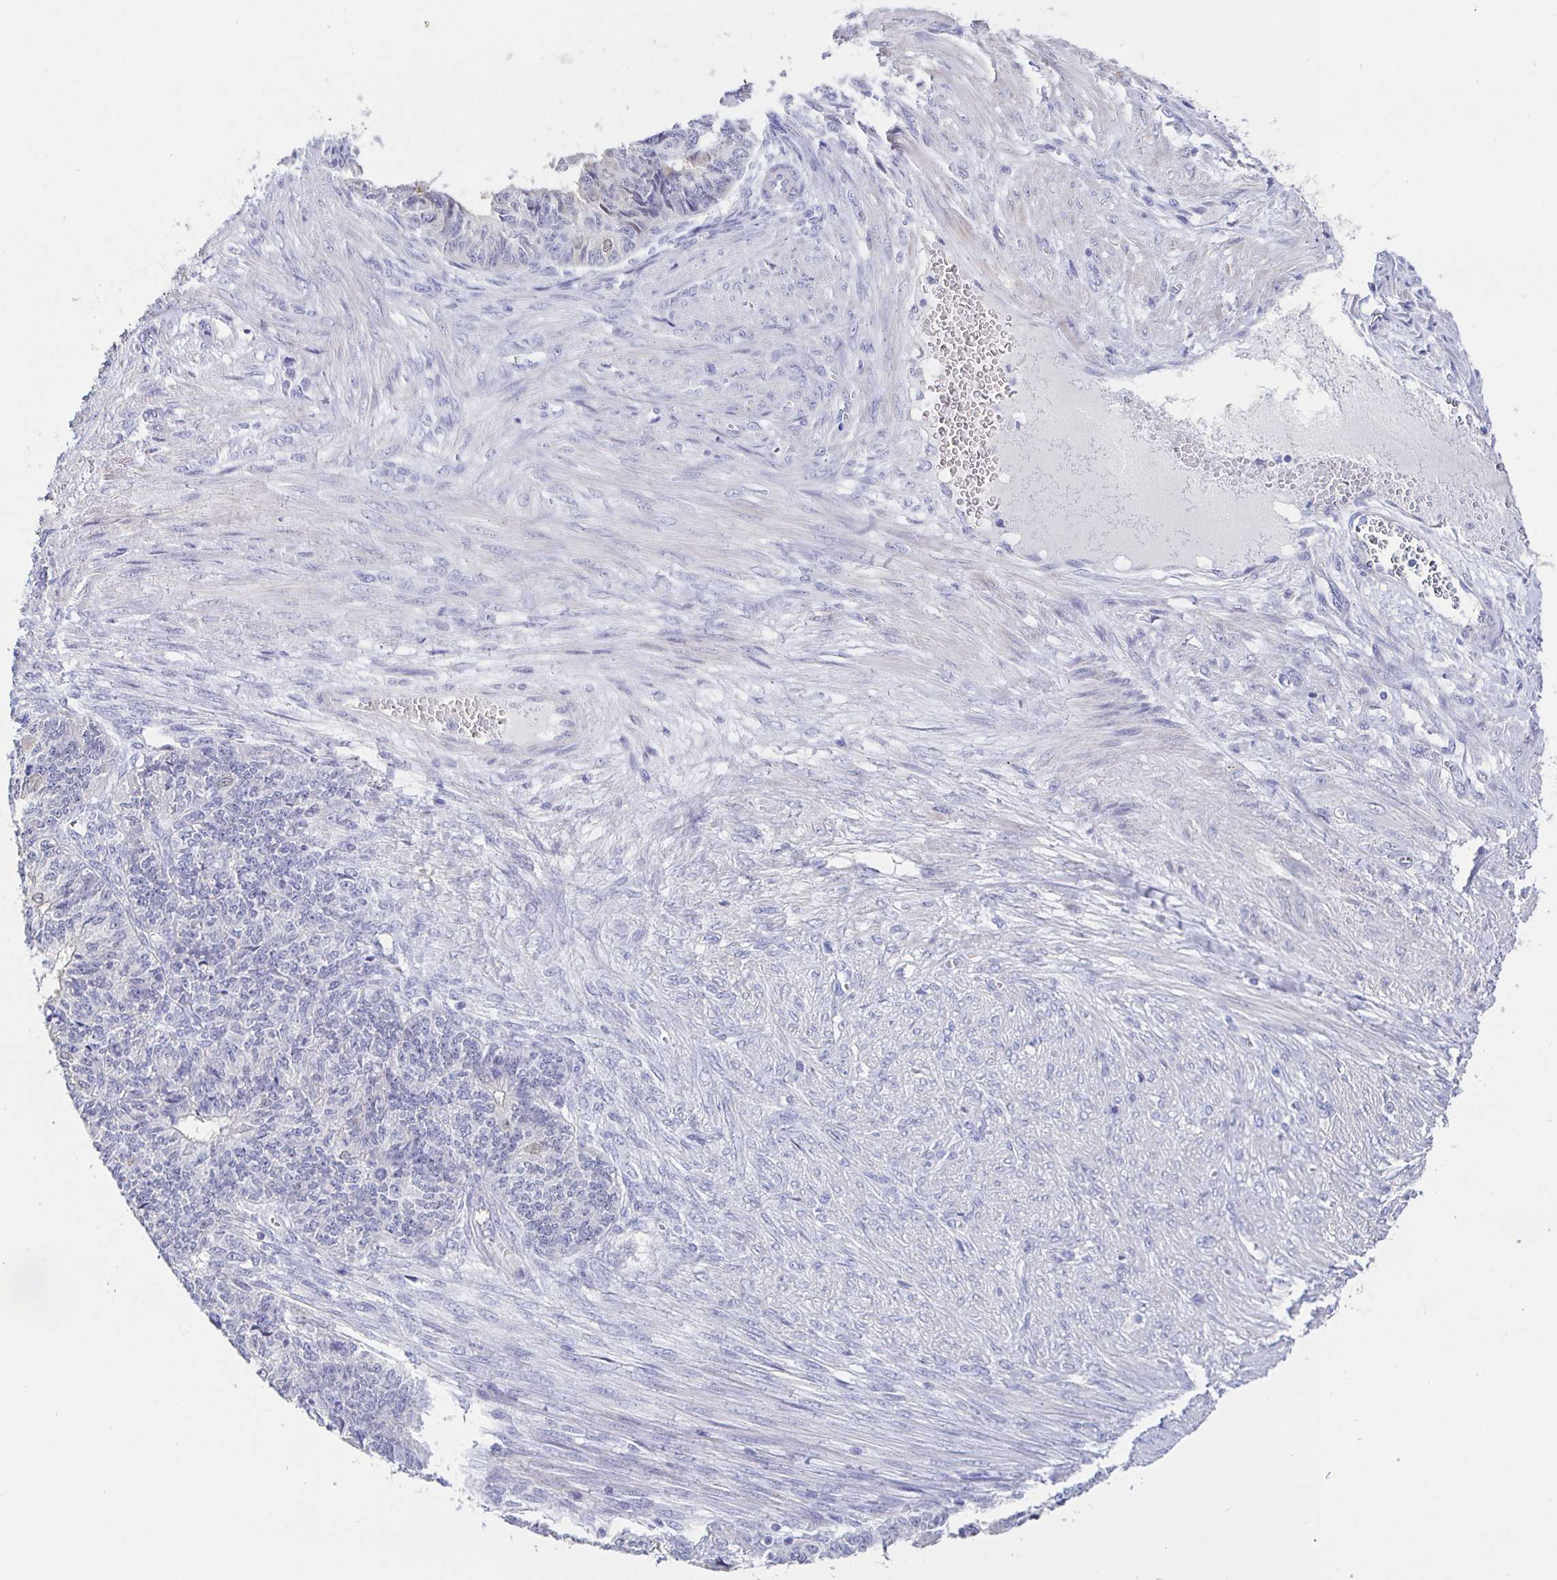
{"staining": {"intensity": "negative", "quantity": "none", "location": "none"}, "tissue": "endometrial cancer", "cell_type": "Tumor cells", "image_type": "cancer", "snomed": [{"axis": "morphology", "description": "Adenocarcinoma, NOS"}, {"axis": "topography", "description": "Endometrium"}], "caption": "Micrograph shows no significant protein expression in tumor cells of adenocarcinoma (endometrial).", "gene": "HSPA4L", "patient": {"sex": "female", "age": 32}}